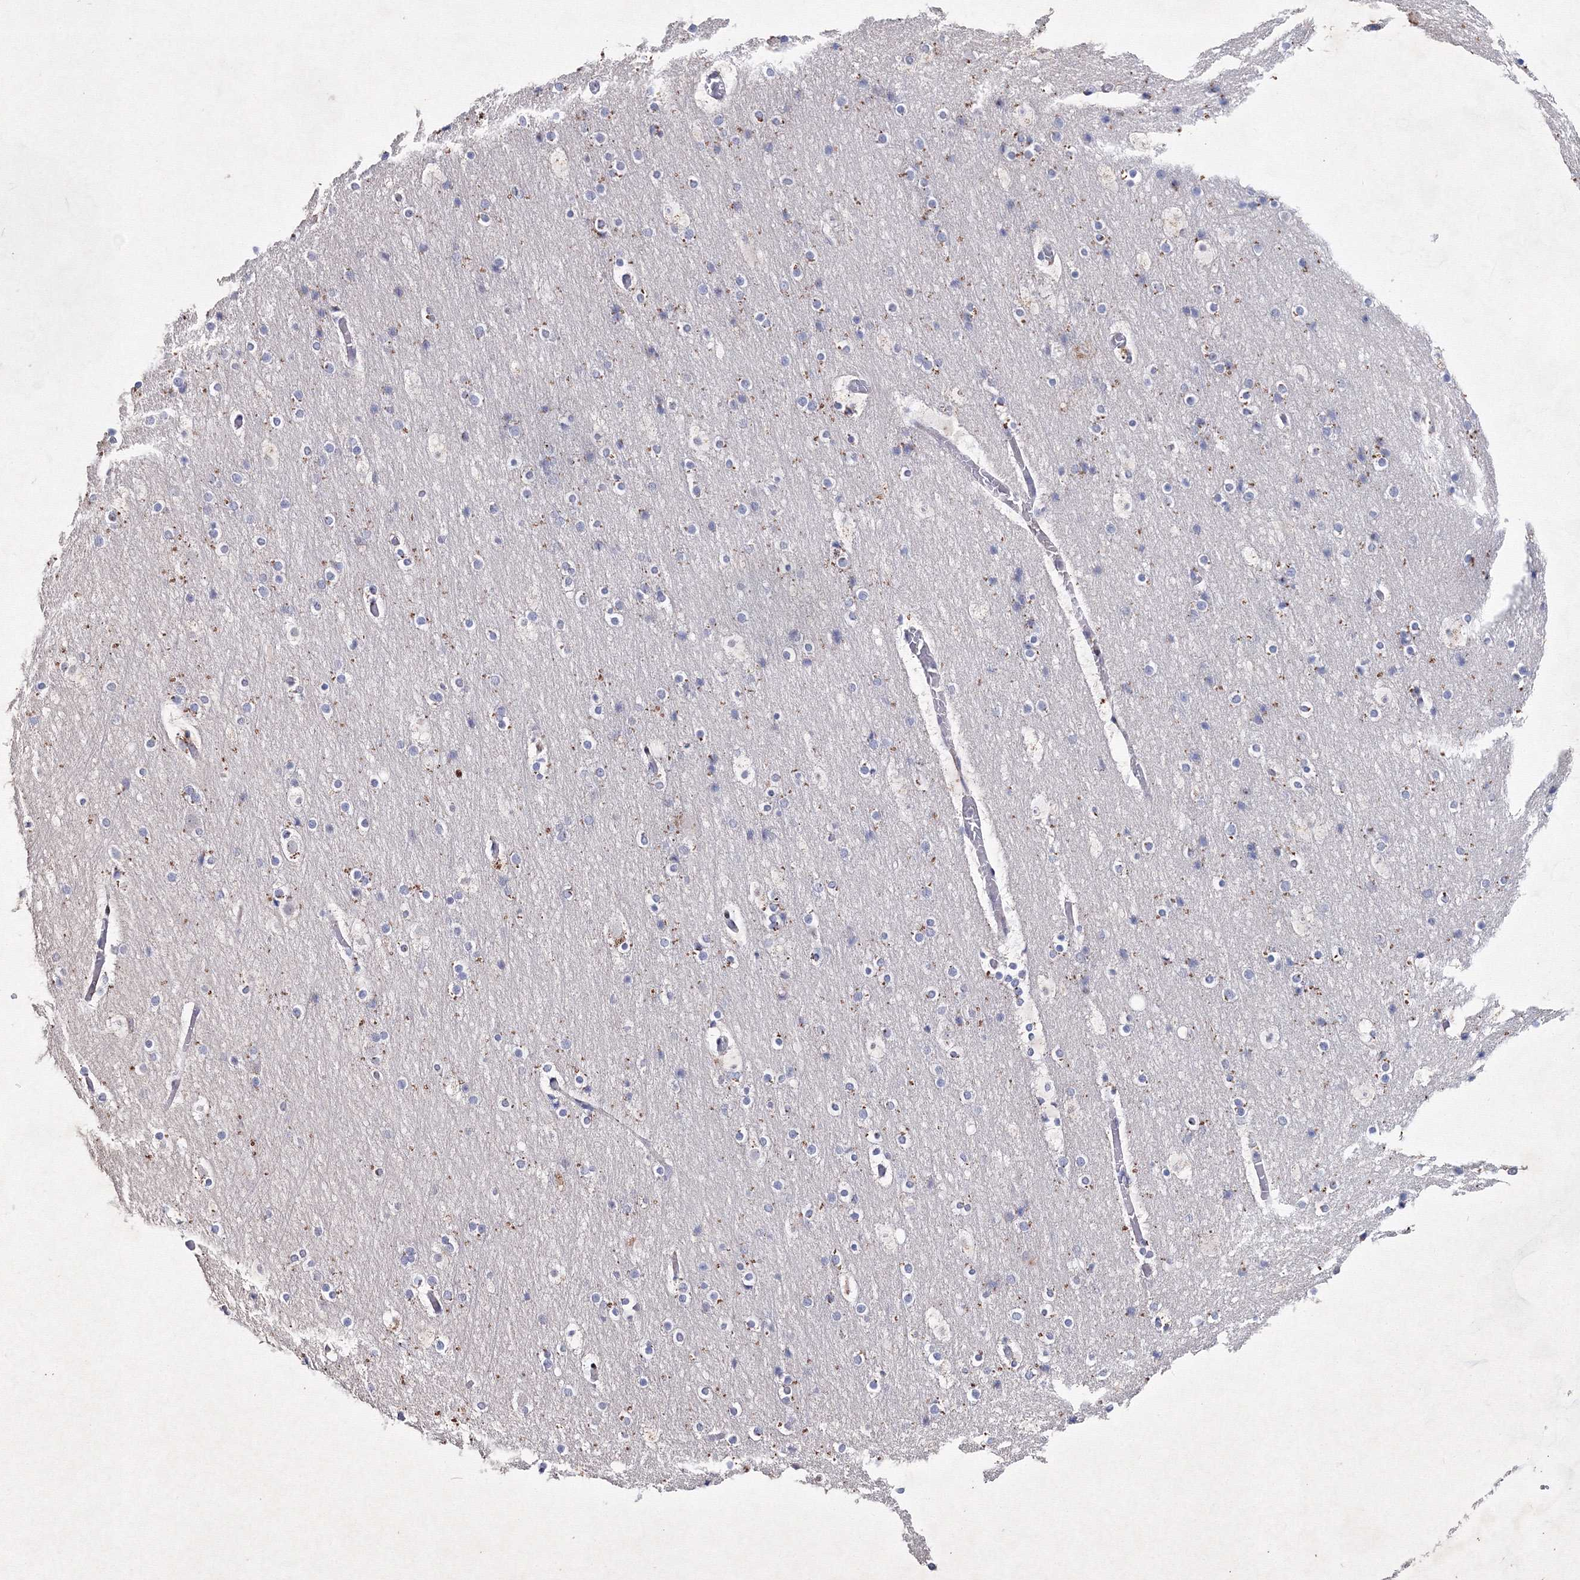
{"staining": {"intensity": "negative", "quantity": "none", "location": "none"}, "tissue": "cerebral cortex", "cell_type": "Endothelial cells", "image_type": "normal", "snomed": [{"axis": "morphology", "description": "Normal tissue, NOS"}, {"axis": "topography", "description": "Cerebral cortex"}], "caption": "Immunohistochemical staining of unremarkable human cerebral cortex reveals no significant staining in endothelial cells.", "gene": "SMIM29", "patient": {"sex": "male", "age": 57}}